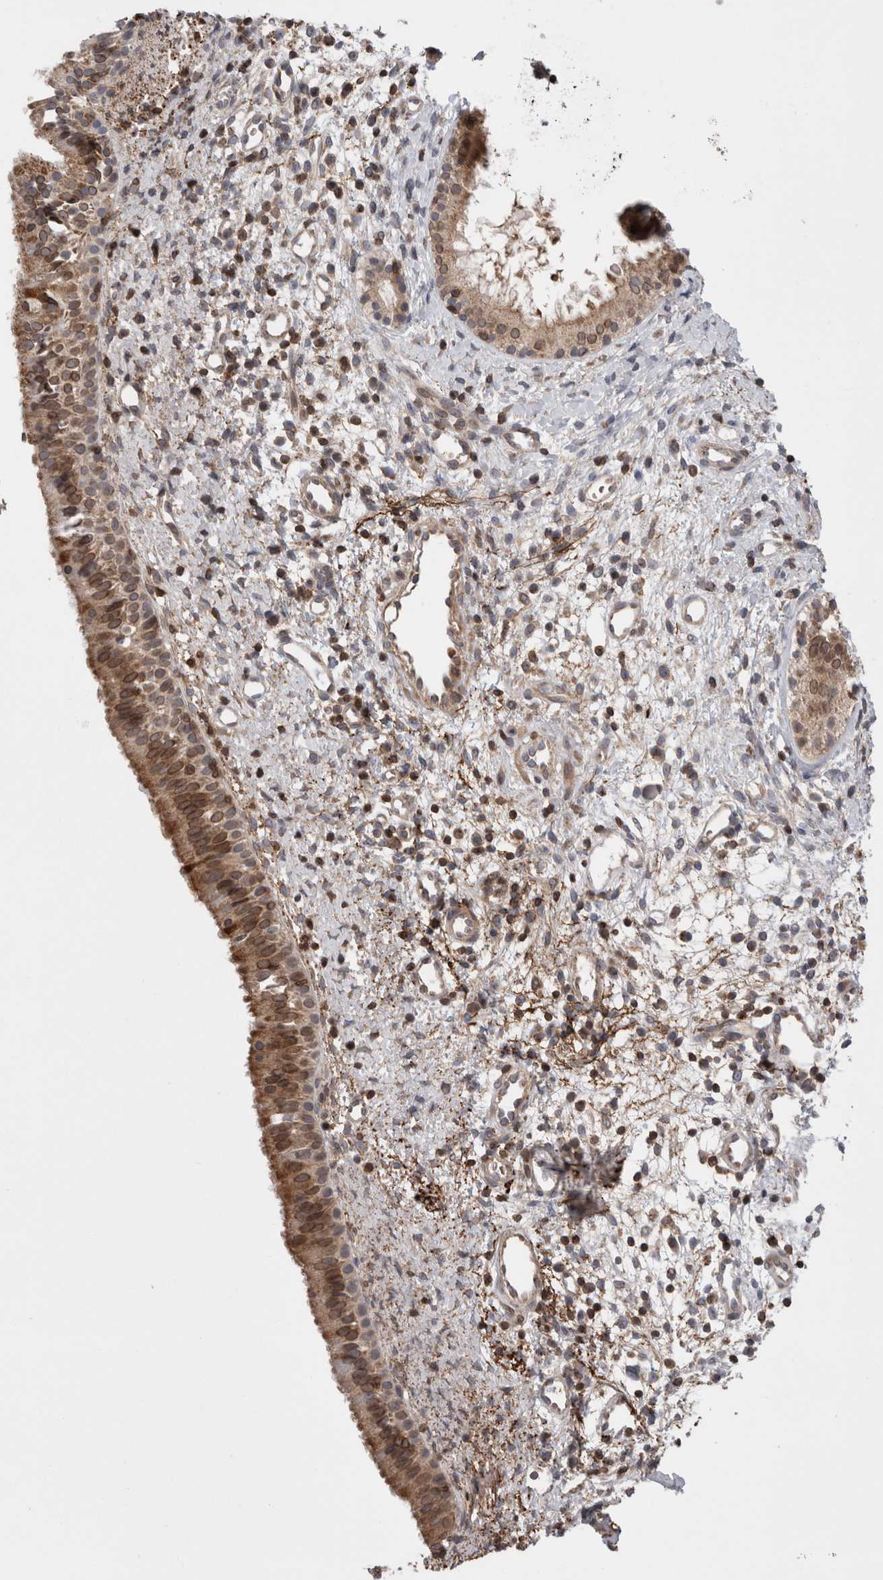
{"staining": {"intensity": "strong", "quantity": "25%-75%", "location": "cytoplasmic/membranous,nuclear"}, "tissue": "nasopharynx", "cell_type": "Respiratory epithelial cells", "image_type": "normal", "snomed": [{"axis": "morphology", "description": "Normal tissue, NOS"}, {"axis": "topography", "description": "Nasopharynx"}], "caption": "Protein staining of normal nasopharynx demonstrates strong cytoplasmic/membranous,nuclear expression in approximately 25%-75% of respiratory epithelial cells.", "gene": "DARS2", "patient": {"sex": "male", "age": 22}}